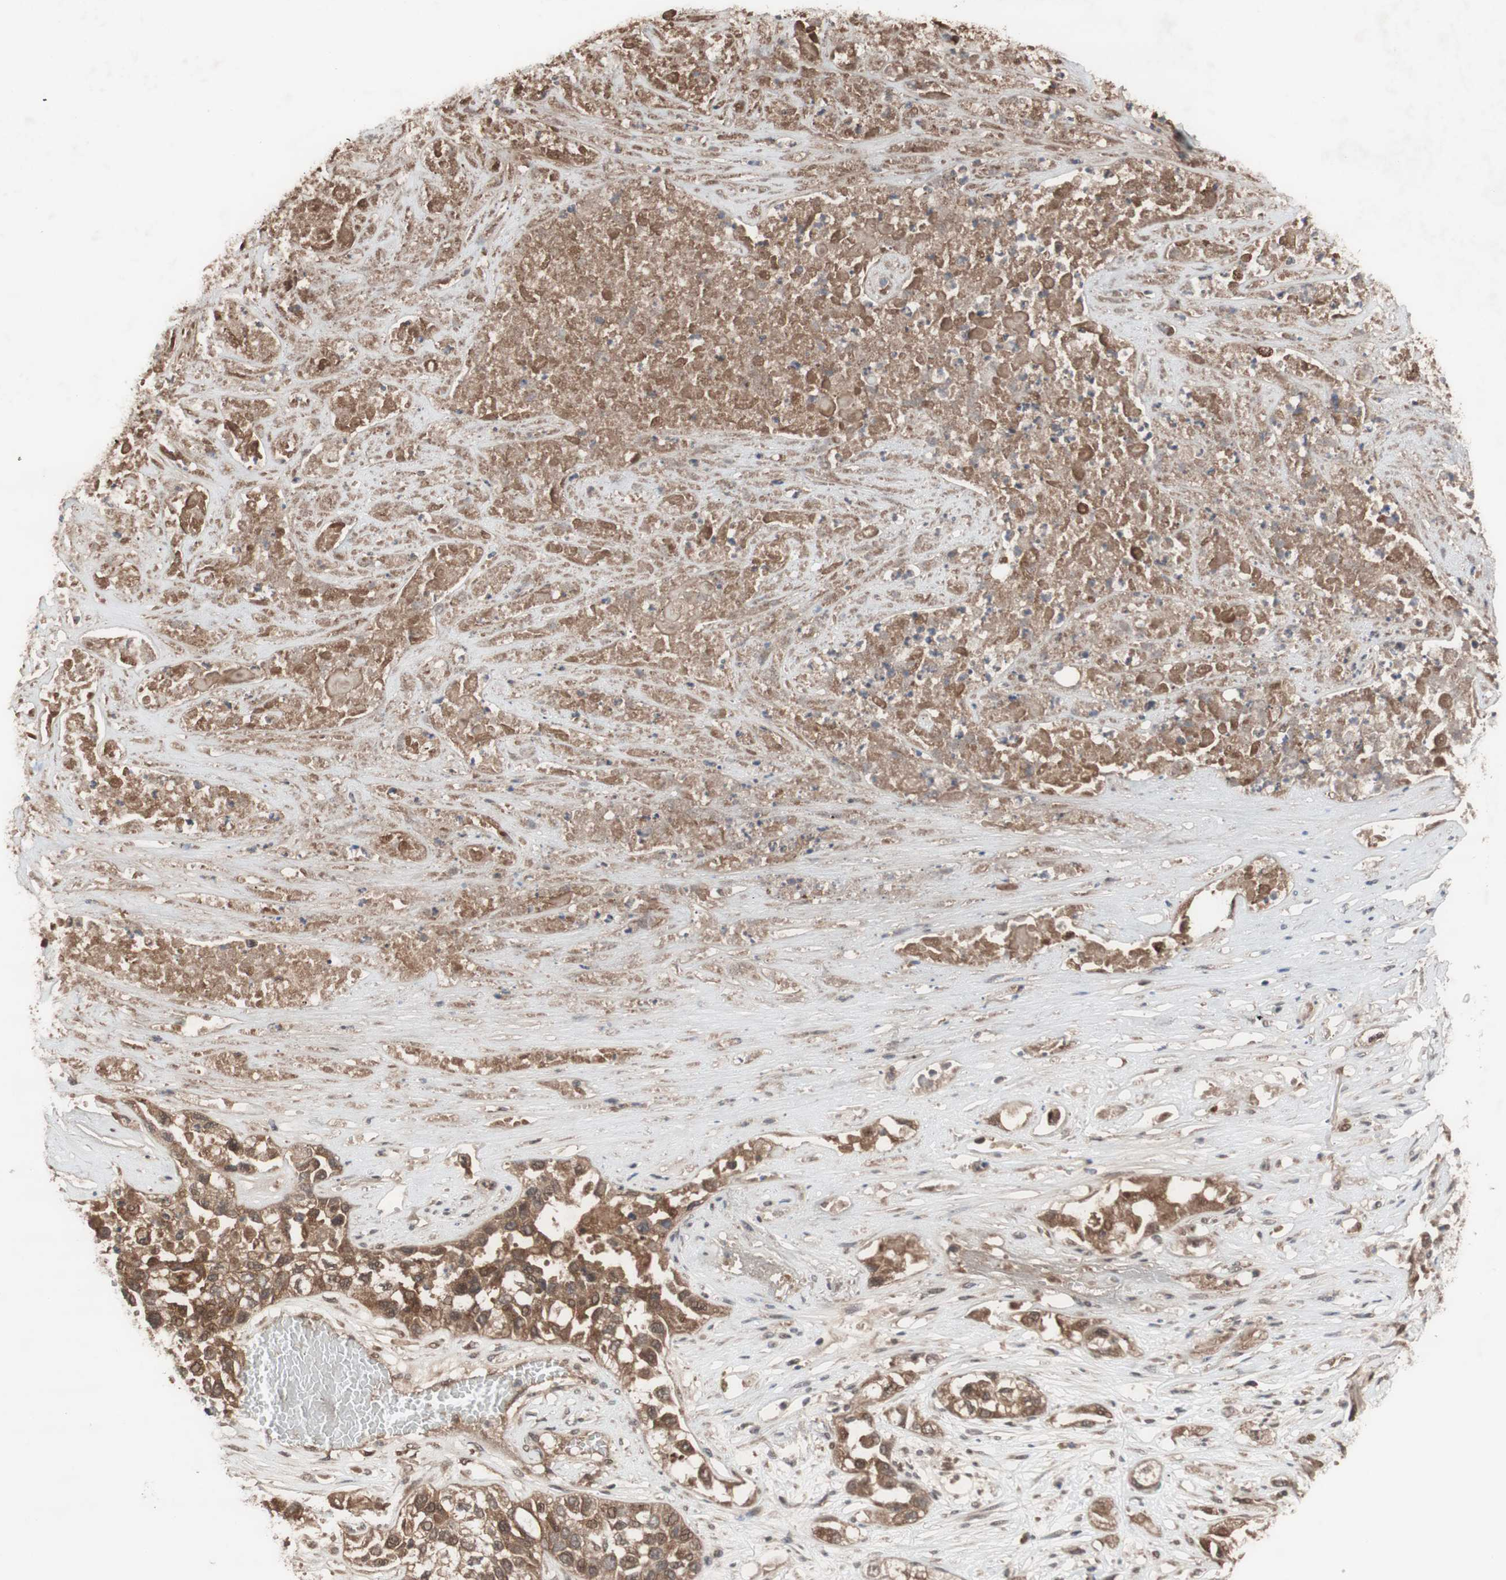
{"staining": {"intensity": "moderate", "quantity": ">75%", "location": "cytoplasmic/membranous"}, "tissue": "lung cancer", "cell_type": "Tumor cells", "image_type": "cancer", "snomed": [{"axis": "morphology", "description": "Squamous cell carcinoma, NOS"}, {"axis": "topography", "description": "Lung"}], "caption": "About >75% of tumor cells in squamous cell carcinoma (lung) display moderate cytoplasmic/membranous protein staining as visualized by brown immunohistochemical staining.", "gene": "KANSL1", "patient": {"sex": "male", "age": 71}}